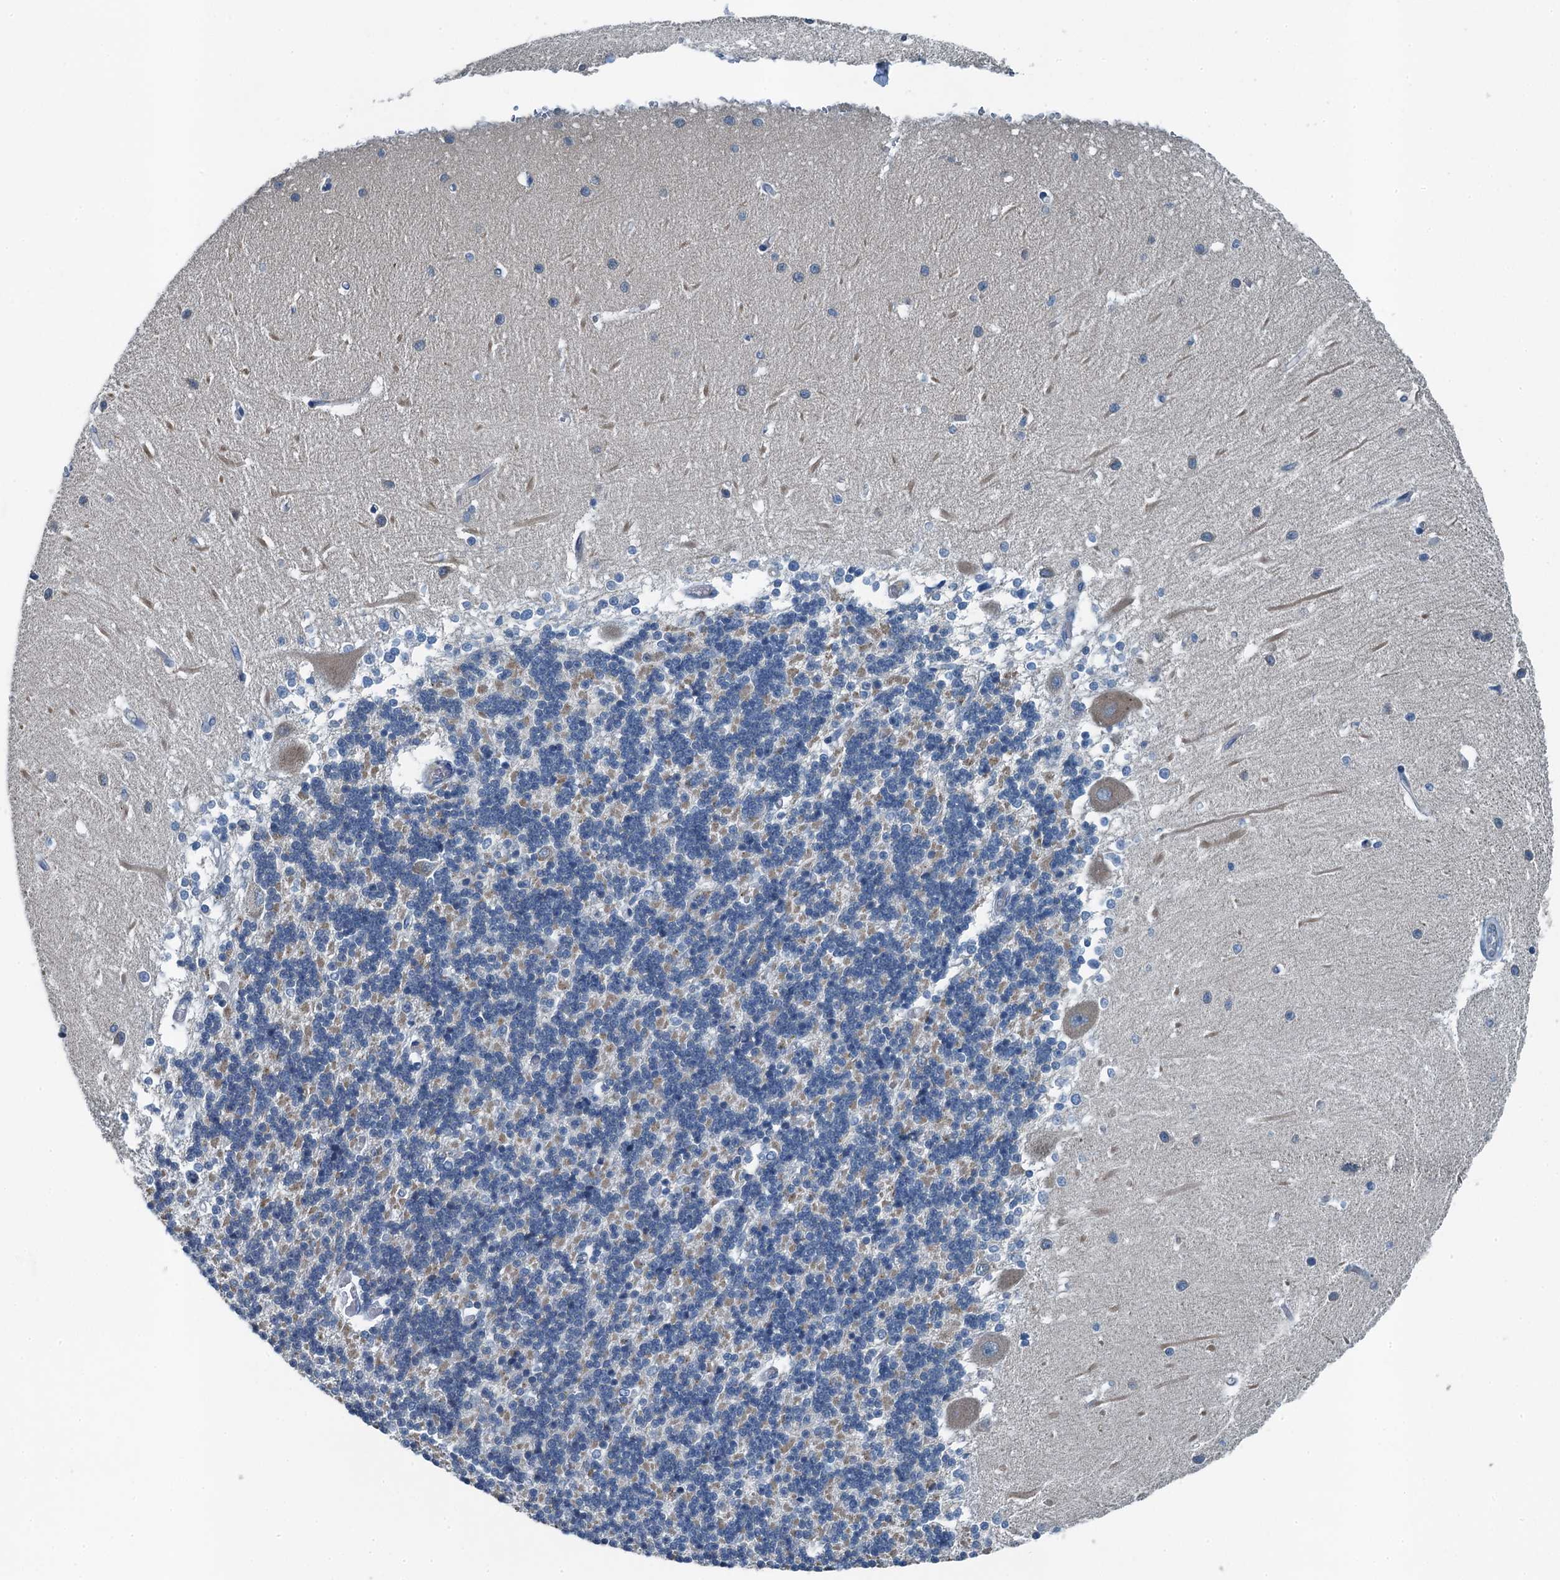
{"staining": {"intensity": "weak", "quantity": "<25%", "location": "cytoplasmic/membranous"}, "tissue": "cerebellum", "cell_type": "Cells in granular layer", "image_type": "normal", "snomed": [{"axis": "morphology", "description": "Normal tissue, NOS"}, {"axis": "topography", "description": "Cerebellum"}], "caption": "An immunohistochemistry micrograph of unremarkable cerebellum is shown. There is no staining in cells in granular layer of cerebellum.", "gene": "GFOD2", "patient": {"sex": "male", "age": 37}}